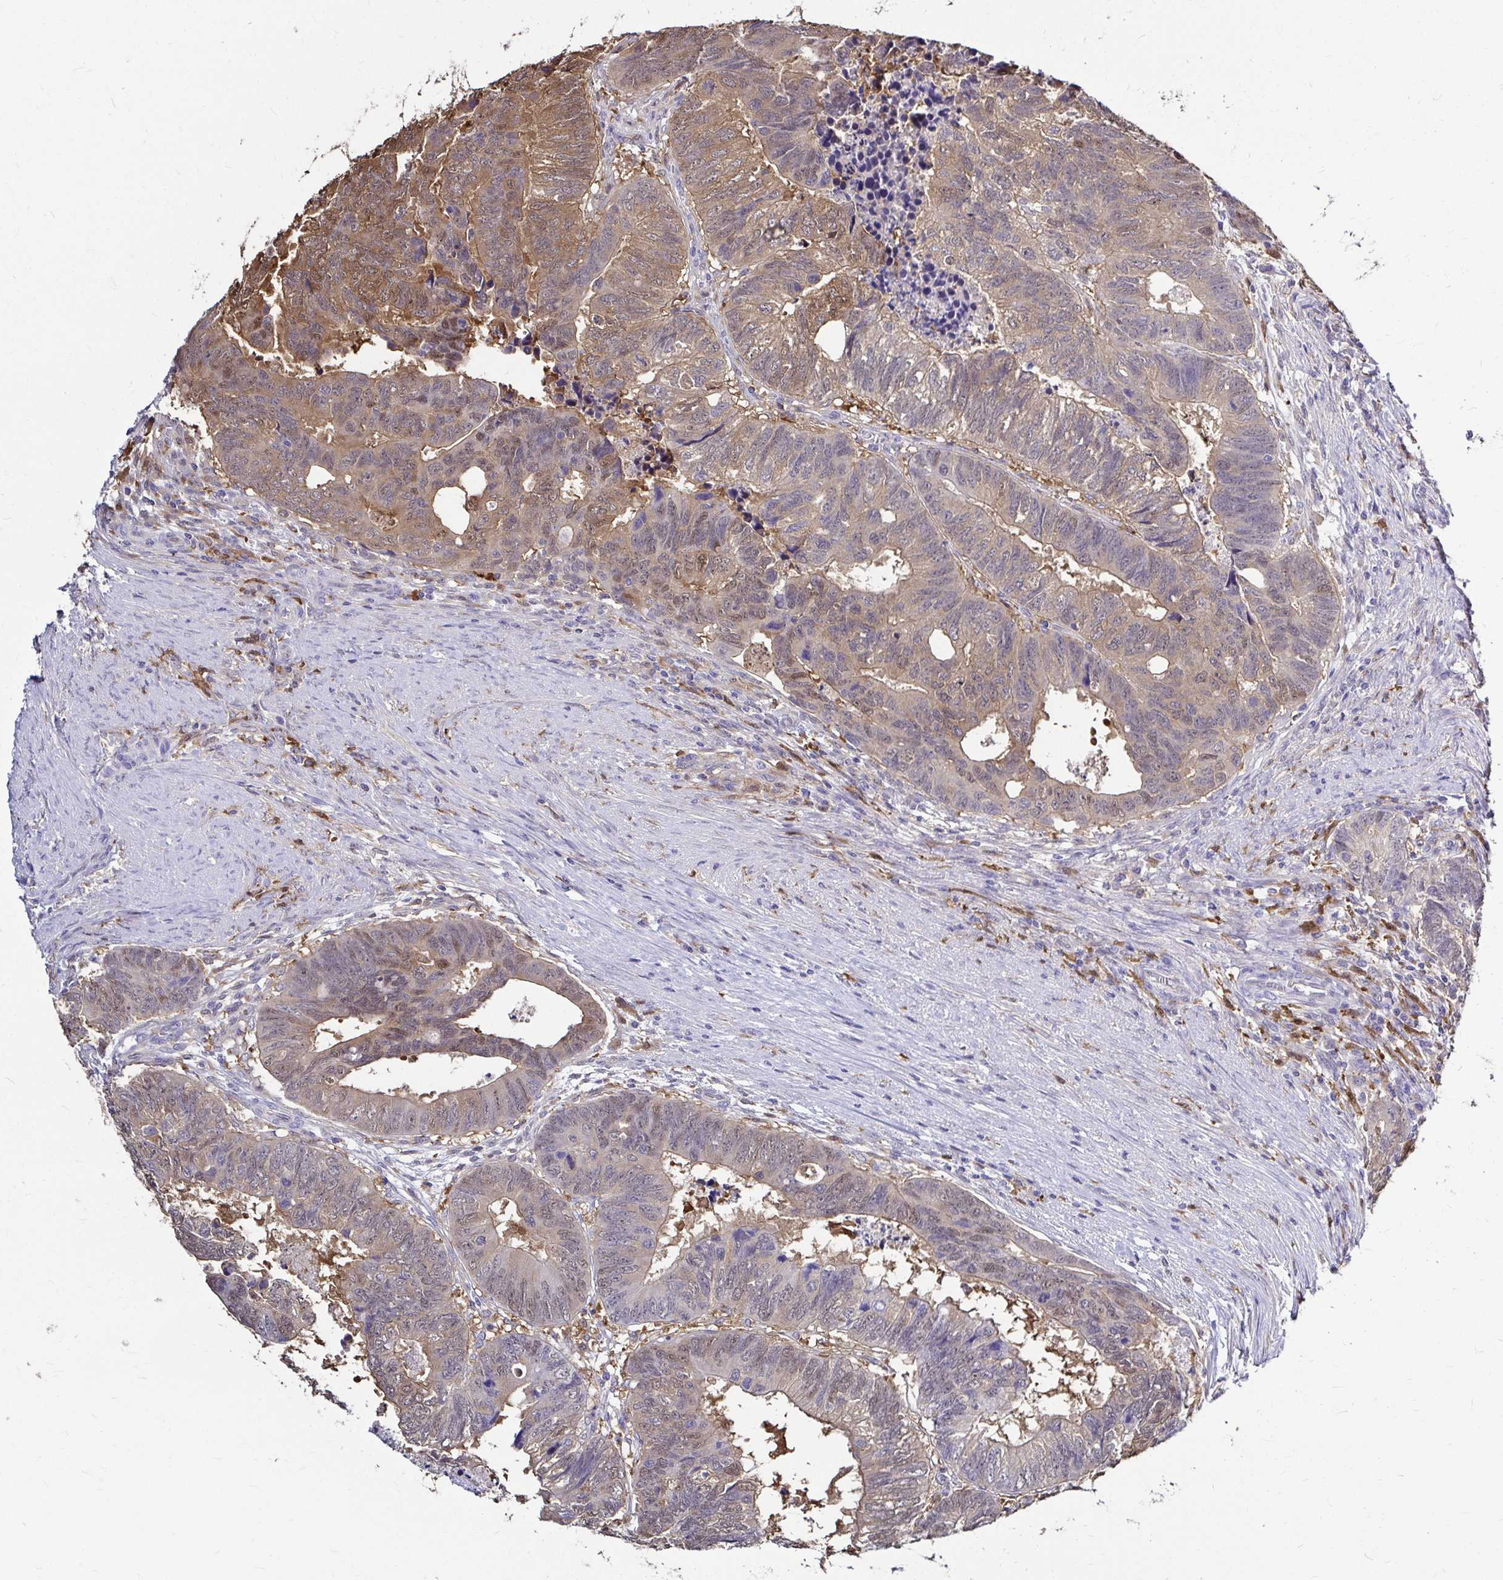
{"staining": {"intensity": "weak", "quantity": "25%-75%", "location": "cytoplasmic/membranous,nuclear"}, "tissue": "colorectal cancer", "cell_type": "Tumor cells", "image_type": "cancer", "snomed": [{"axis": "morphology", "description": "Adenocarcinoma, NOS"}, {"axis": "topography", "description": "Colon"}], "caption": "Immunohistochemical staining of colorectal cancer shows weak cytoplasmic/membranous and nuclear protein positivity in about 25%-75% of tumor cells.", "gene": "IDH1", "patient": {"sex": "male", "age": 62}}